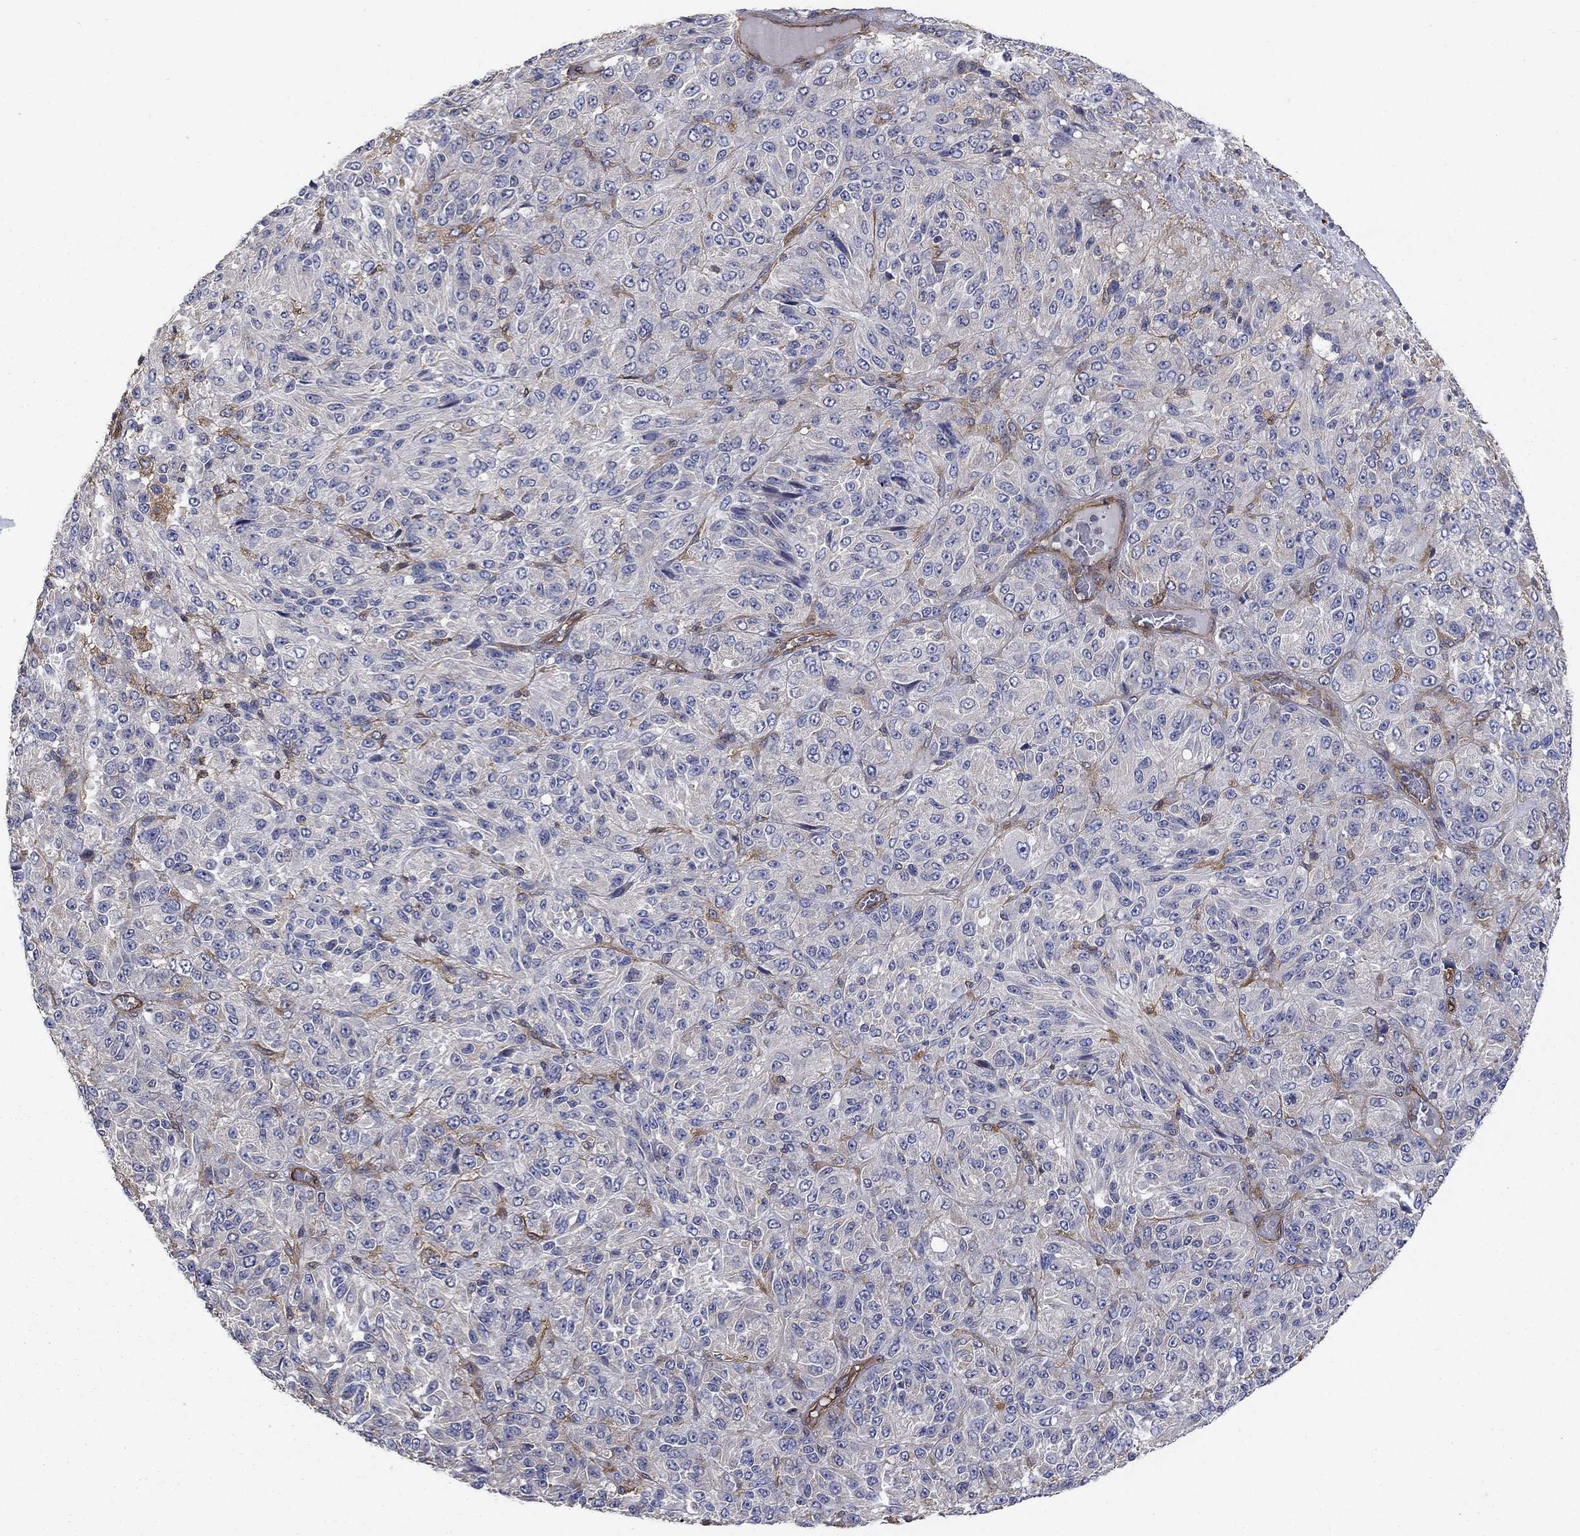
{"staining": {"intensity": "negative", "quantity": "none", "location": "none"}, "tissue": "melanoma", "cell_type": "Tumor cells", "image_type": "cancer", "snomed": [{"axis": "morphology", "description": "Malignant melanoma, Metastatic site"}, {"axis": "topography", "description": "Brain"}], "caption": "Human malignant melanoma (metastatic site) stained for a protein using immunohistochemistry displays no staining in tumor cells.", "gene": "DPYSL2", "patient": {"sex": "female", "age": 56}}